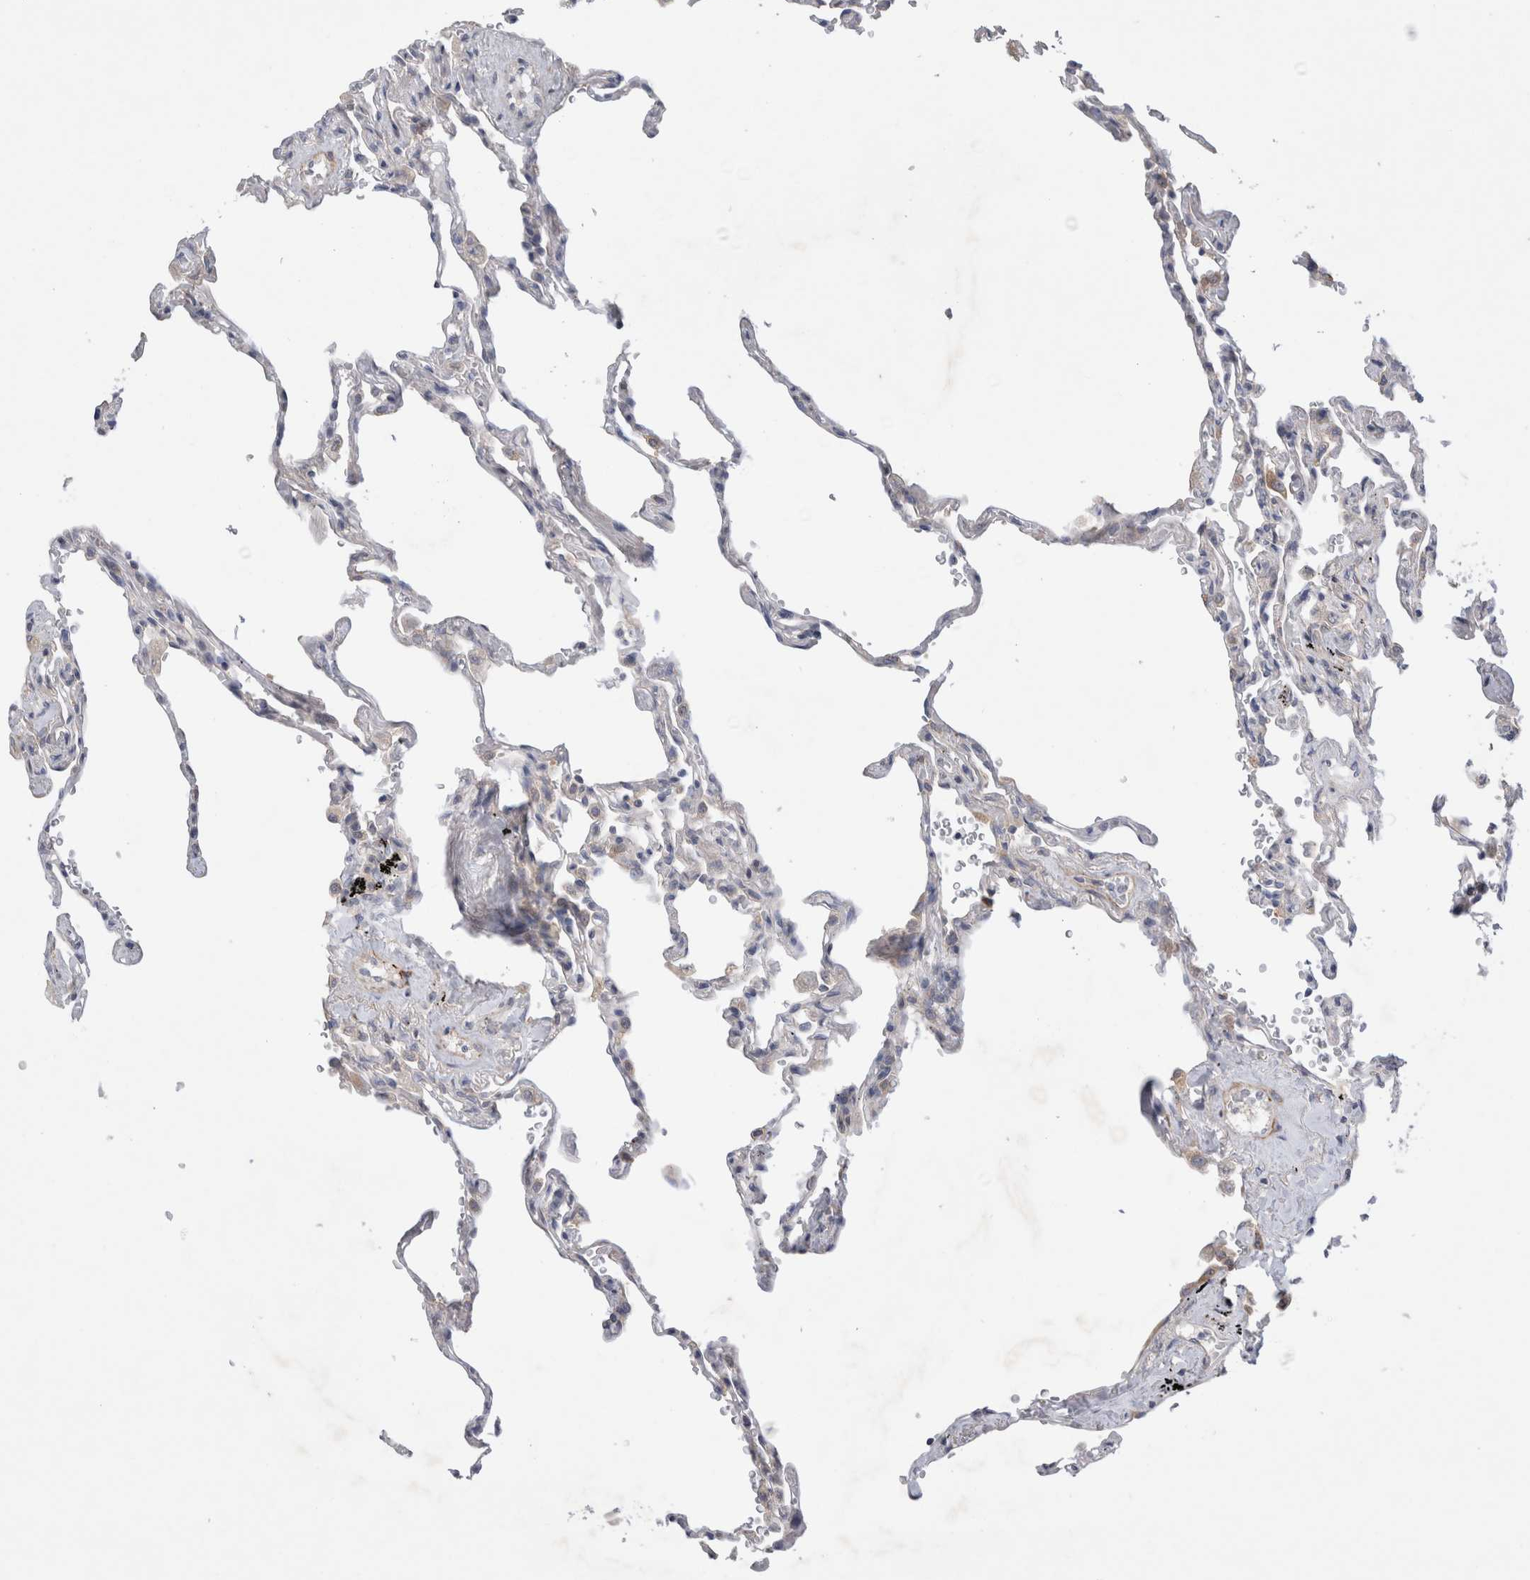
{"staining": {"intensity": "negative", "quantity": "none", "location": "none"}, "tissue": "lung", "cell_type": "Alveolar cells", "image_type": "normal", "snomed": [{"axis": "morphology", "description": "Normal tissue, NOS"}, {"axis": "topography", "description": "Lung"}], "caption": "Human lung stained for a protein using immunohistochemistry reveals no staining in alveolar cells.", "gene": "IFT74", "patient": {"sex": "male", "age": 59}}